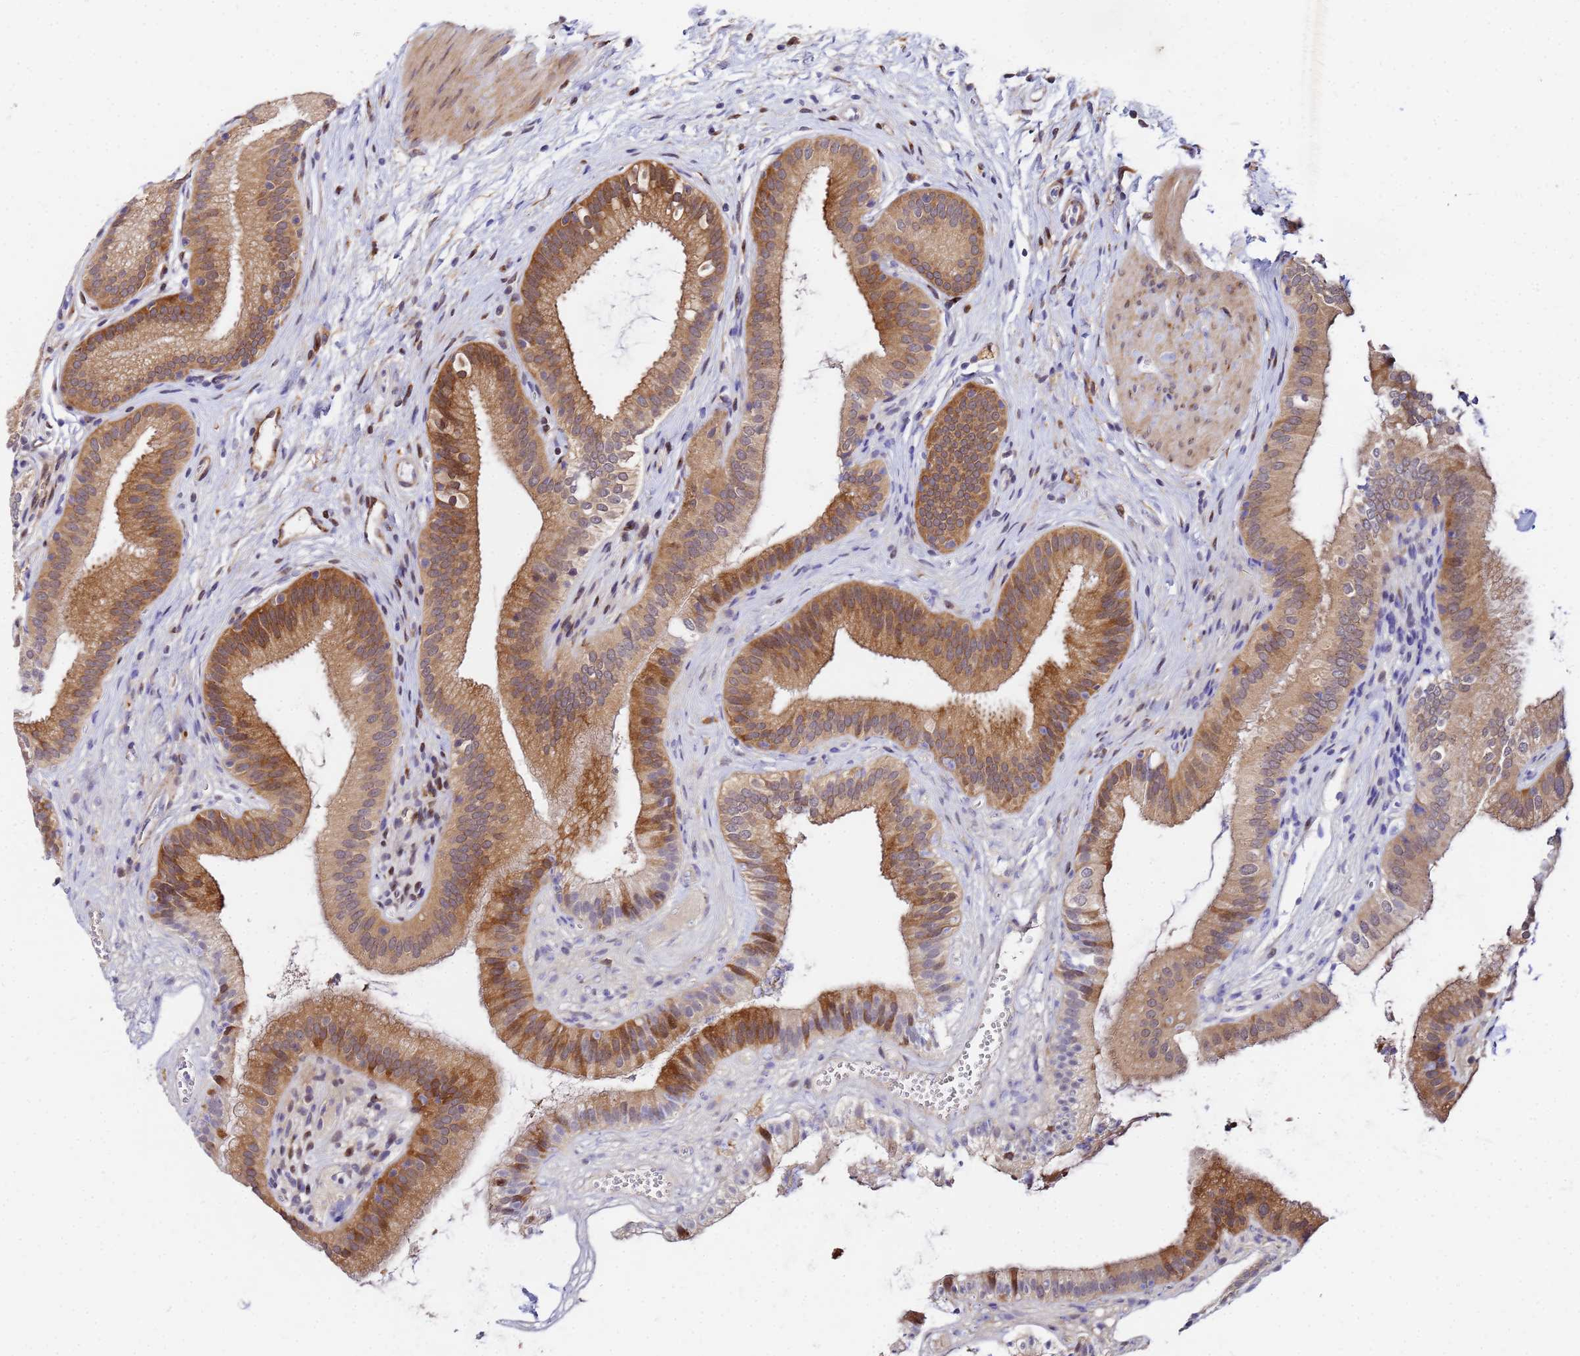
{"staining": {"intensity": "moderate", "quantity": ">75%", "location": "cytoplasmic/membranous"}, "tissue": "gallbladder", "cell_type": "Glandular cells", "image_type": "normal", "snomed": [{"axis": "morphology", "description": "Normal tissue, NOS"}, {"axis": "topography", "description": "Gallbladder"}], "caption": "High-power microscopy captured an immunohistochemistry image of unremarkable gallbladder, revealing moderate cytoplasmic/membranous expression in about >75% of glandular cells. Nuclei are stained in blue.", "gene": "UNC93B1", "patient": {"sex": "female", "age": 54}}